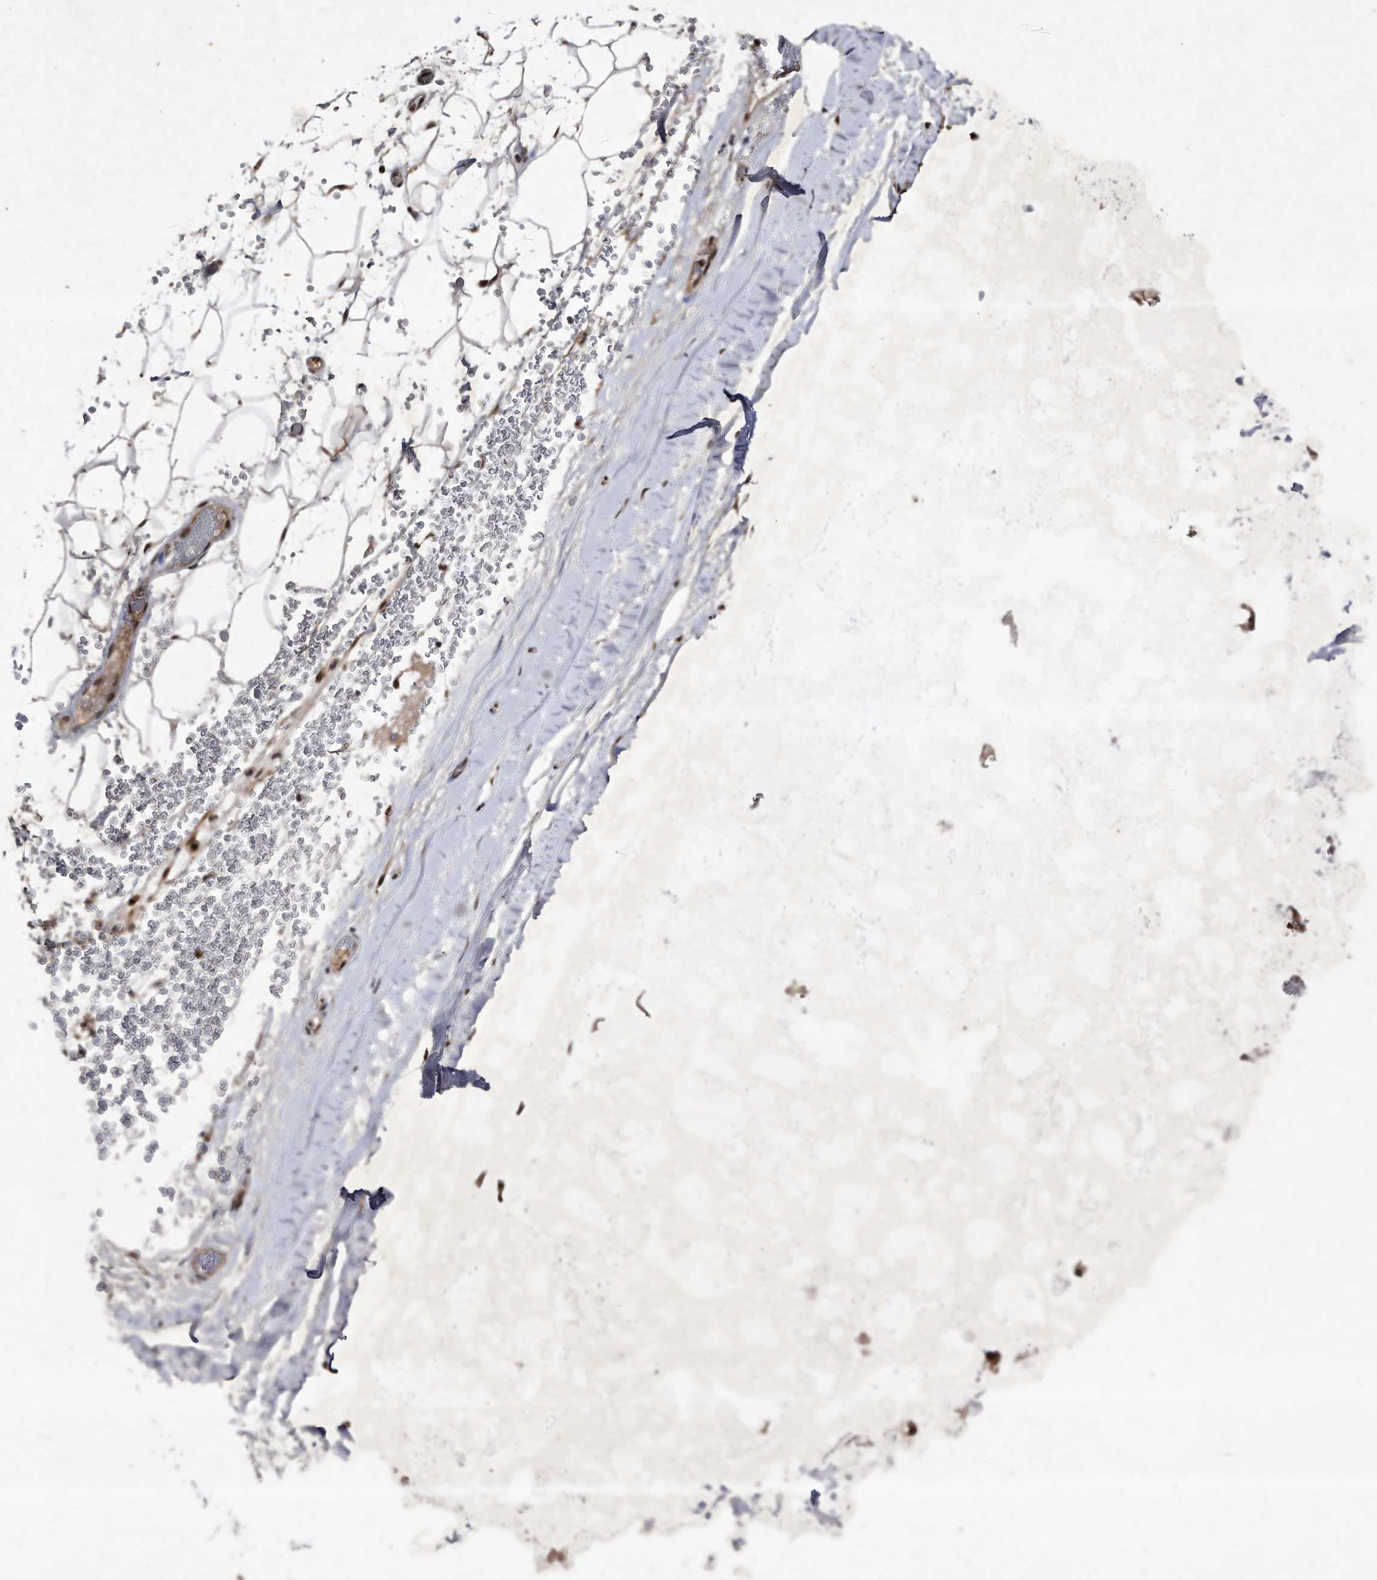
{"staining": {"intensity": "moderate", "quantity": ">75%", "location": "cytoplasmic/membranous,nuclear"}, "tissue": "adipose tissue", "cell_type": "Adipocytes", "image_type": "normal", "snomed": [{"axis": "morphology", "description": "Normal tissue, NOS"}, {"axis": "topography", "description": "Bronchus"}], "caption": "This micrograph shows immunohistochemistry staining of benign adipose tissue, with medium moderate cytoplasmic/membranous,nuclear staining in approximately >75% of adipocytes.", "gene": "RAD23B", "patient": {"sex": "male", "age": 66}}